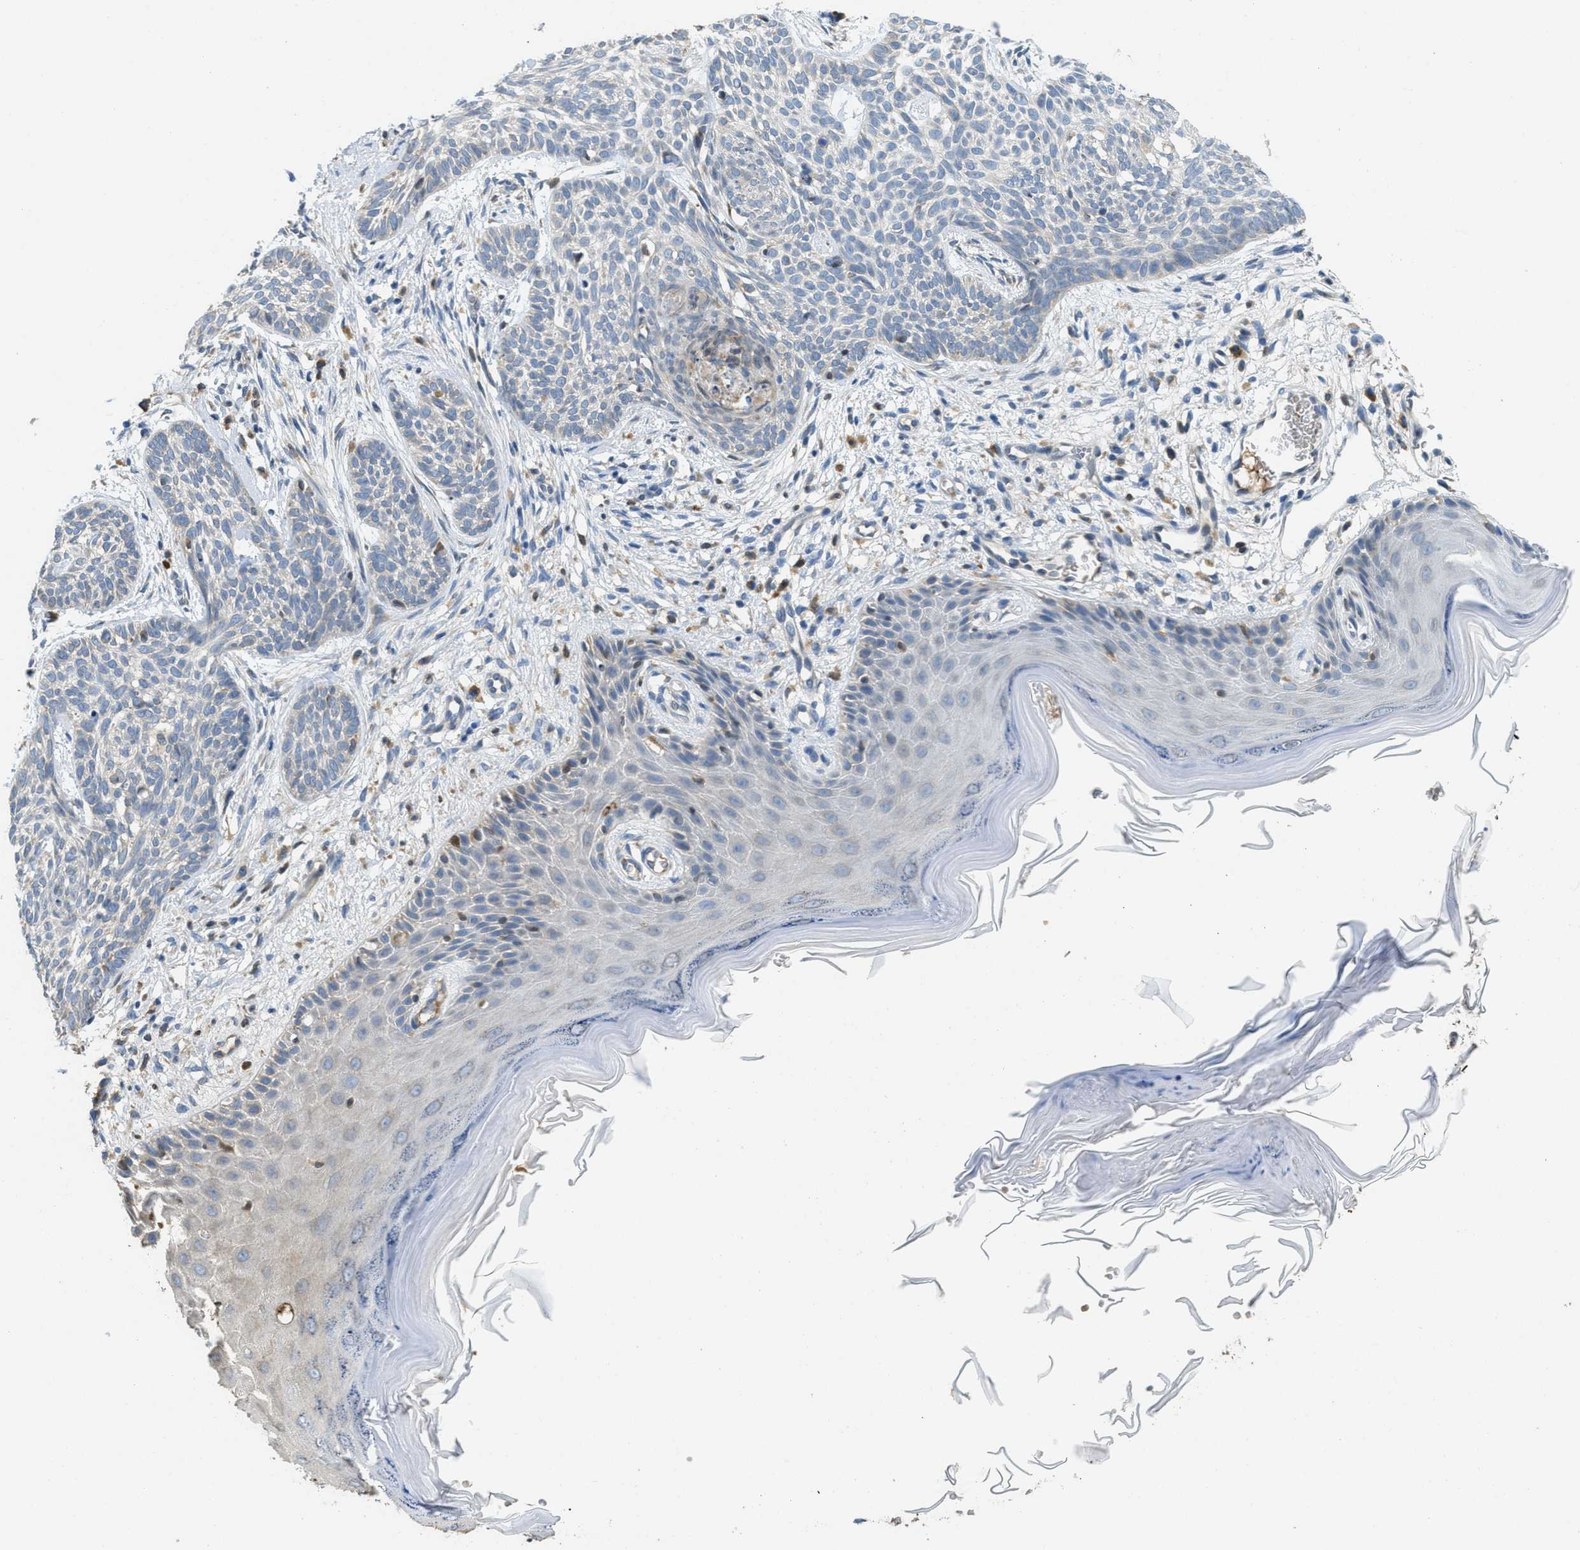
{"staining": {"intensity": "negative", "quantity": "none", "location": "none"}, "tissue": "skin cancer", "cell_type": "Tumor cells", "image_type": "cancer", "snomed": [{"axis": "morphology", "description": "Basal cell carcinoma"}, {"axis": "topography", "description": "Skin"}], "caption": "DAB (3,3'-diaminobenzidine) immunohistochemical staining of skin cancer (basal cell carcinoma) shows no significant expression in tumor cells.", "gene": "MPDU1", "patient": {"sex": "female", "age": 59}}